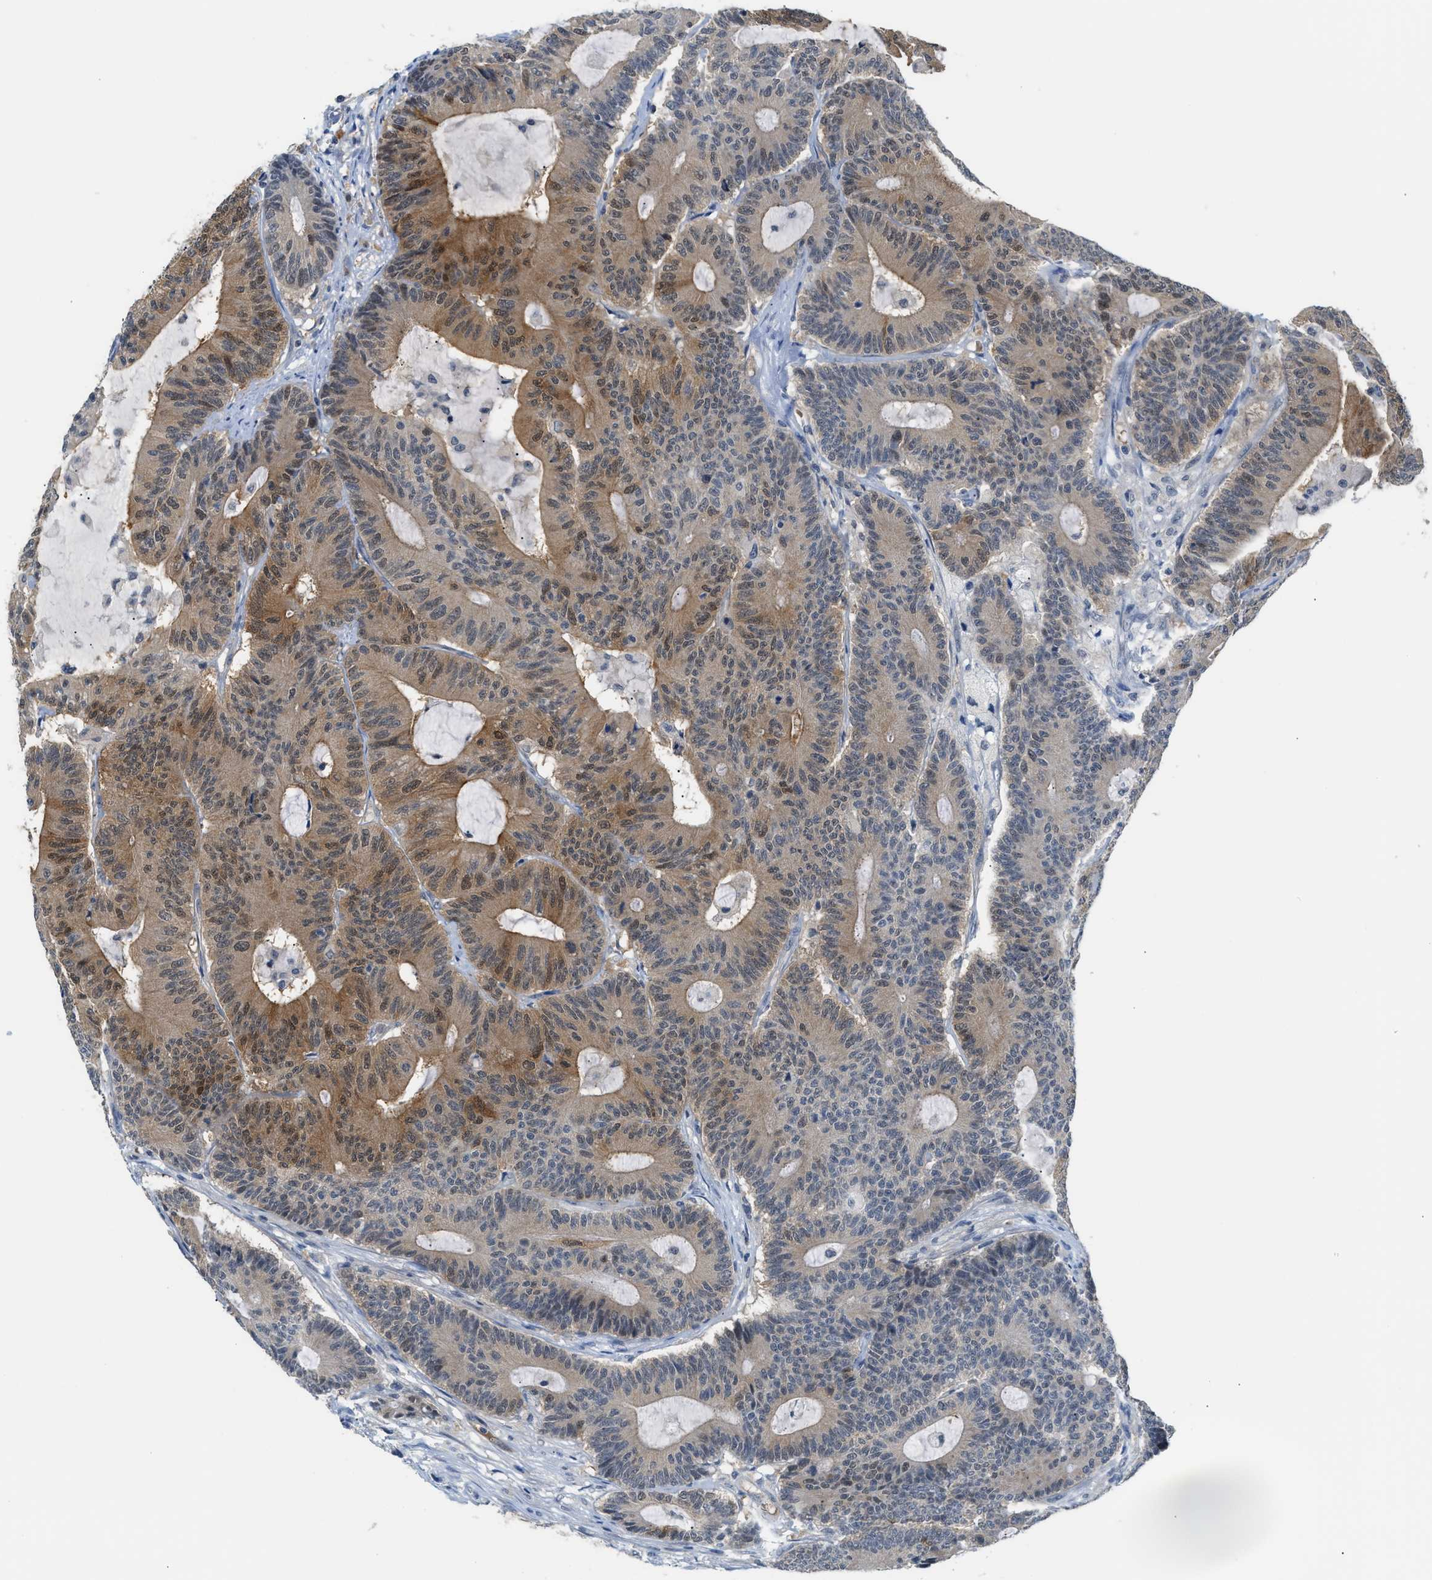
{"staining": {"intensity": "moderate", "quantity": "25%-75%", "location": "cytoplasmic/membranous,nuclear"}, "tissue": "colorectal cancer", "cell_type": "Tumor cells", "image_type": "cancer", "snomed": [{"axis": "morphology", "description": "Adenocarcinoma, NOS"}, {"axis": "topography", "description": "Colon"}], "caption": "Immunohistochemical staining of human colorectal adenocarcinoma shows moderate cytoplasmic/membranous and nuclear protein staining in approximately 25%-75% of tumor cells. (DAB (3,3'-diaminobenzidine) IHC with brightfield microscopy, high magnification).", "gene": "PSAT1", "patient": {"sex": "female", "age": 84}}